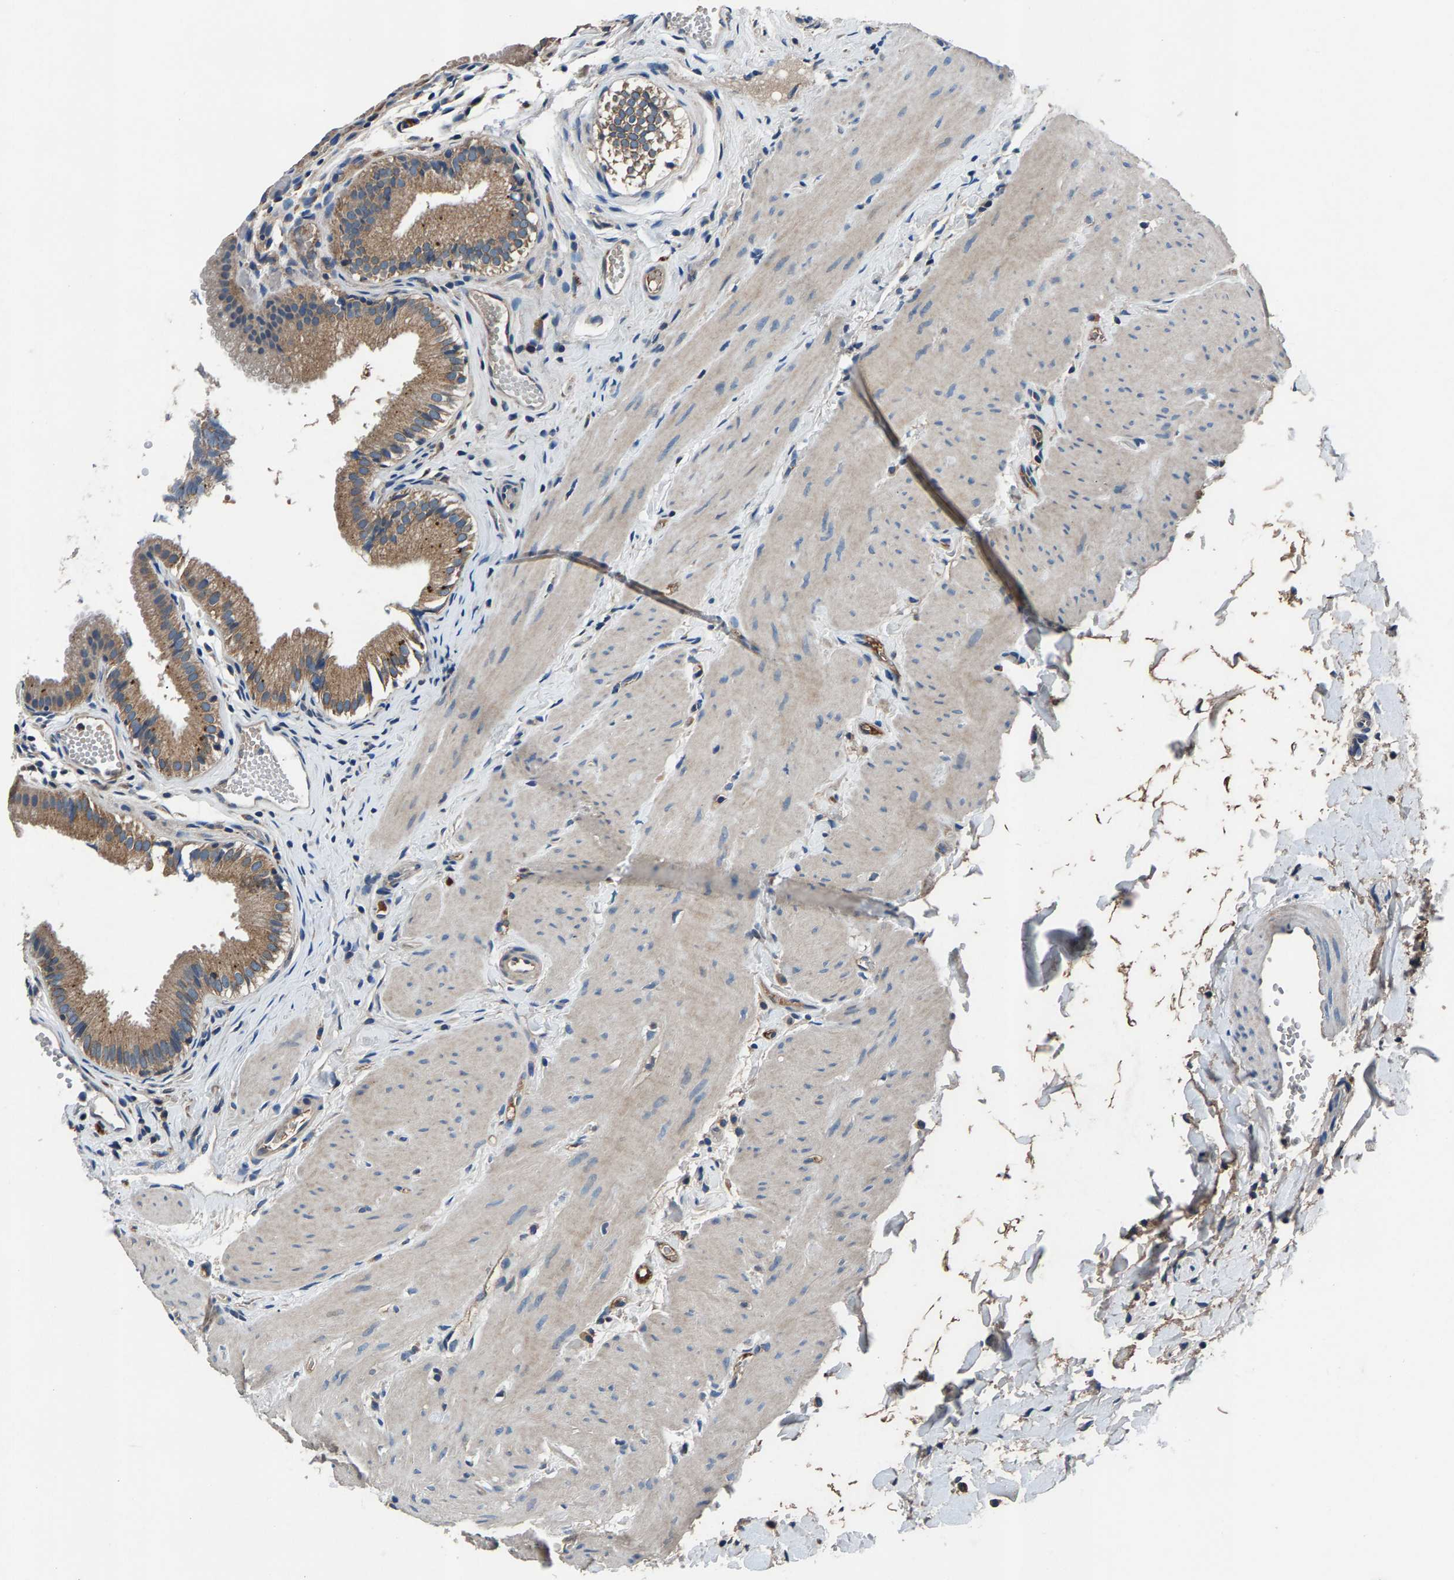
{"staining": {"intensity": "moderate", "quantity": ">75%", "location": "cytoplasmic/membranous"}, "tissue": "gallbladder", "cell_type": "Glandular cells", "image_type": "normal", "snomed": [{"axis": "morphology", "description": "Normal tissue, NOS"}, {"axis": "topography", "description": "Gallbladder"}], "caption": "Immunohistochemistry (IHC) (DAB (3,3'-diaminobenzidine)) staining of normal gallbladder displays moderate cytoplasmic/membranous protein staining in approximately >75% of glandular cells. The protein of interest is shown in brown color, while the nuclei are stained blue.", "gene": "PRXL2C", "patient": {"sex": "female", "age": 26}}